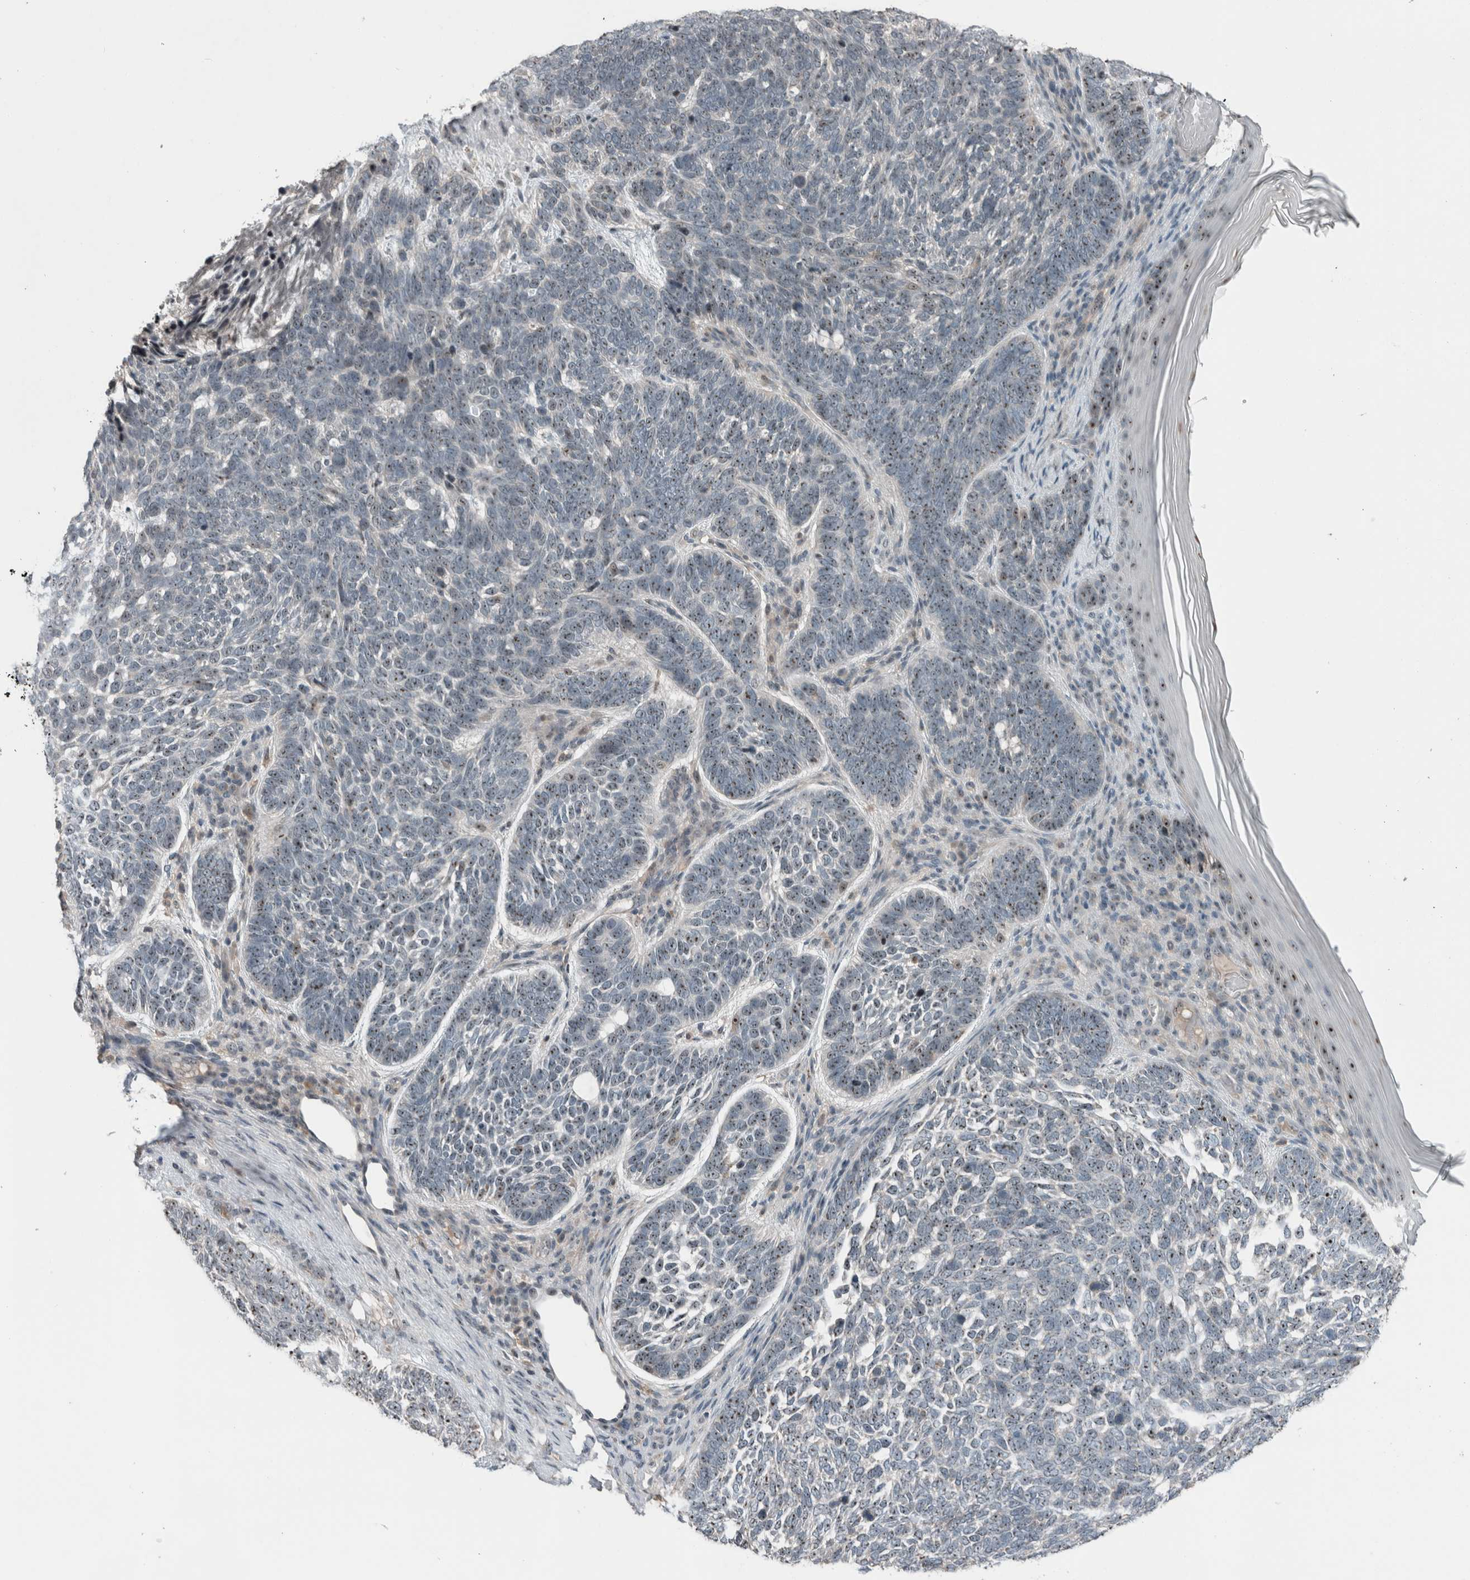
{"staining": {"intensity": "strong", "quantity": "25%-75%", "location": "nuclear"}, "tissue": "skin cancer", "cell_type": "Tumor cells", "image_type": "cancer", "snomed": [{"axis": "morphology", "description": "Basal cell carcinoma"}, {"axis": "topography", "description": "Skin"}], "caption": "This photomicrograph demonstrates basal cell carcinoma (skin) stained with immunohistochemistry (IHC) to label a protein in brown. The nuclear of tumor cells show strong positivity for the protein. Nuclei are counter-stained blue.", "gene": "RPF1", "patient": {"sex": "female", "age": 85}}